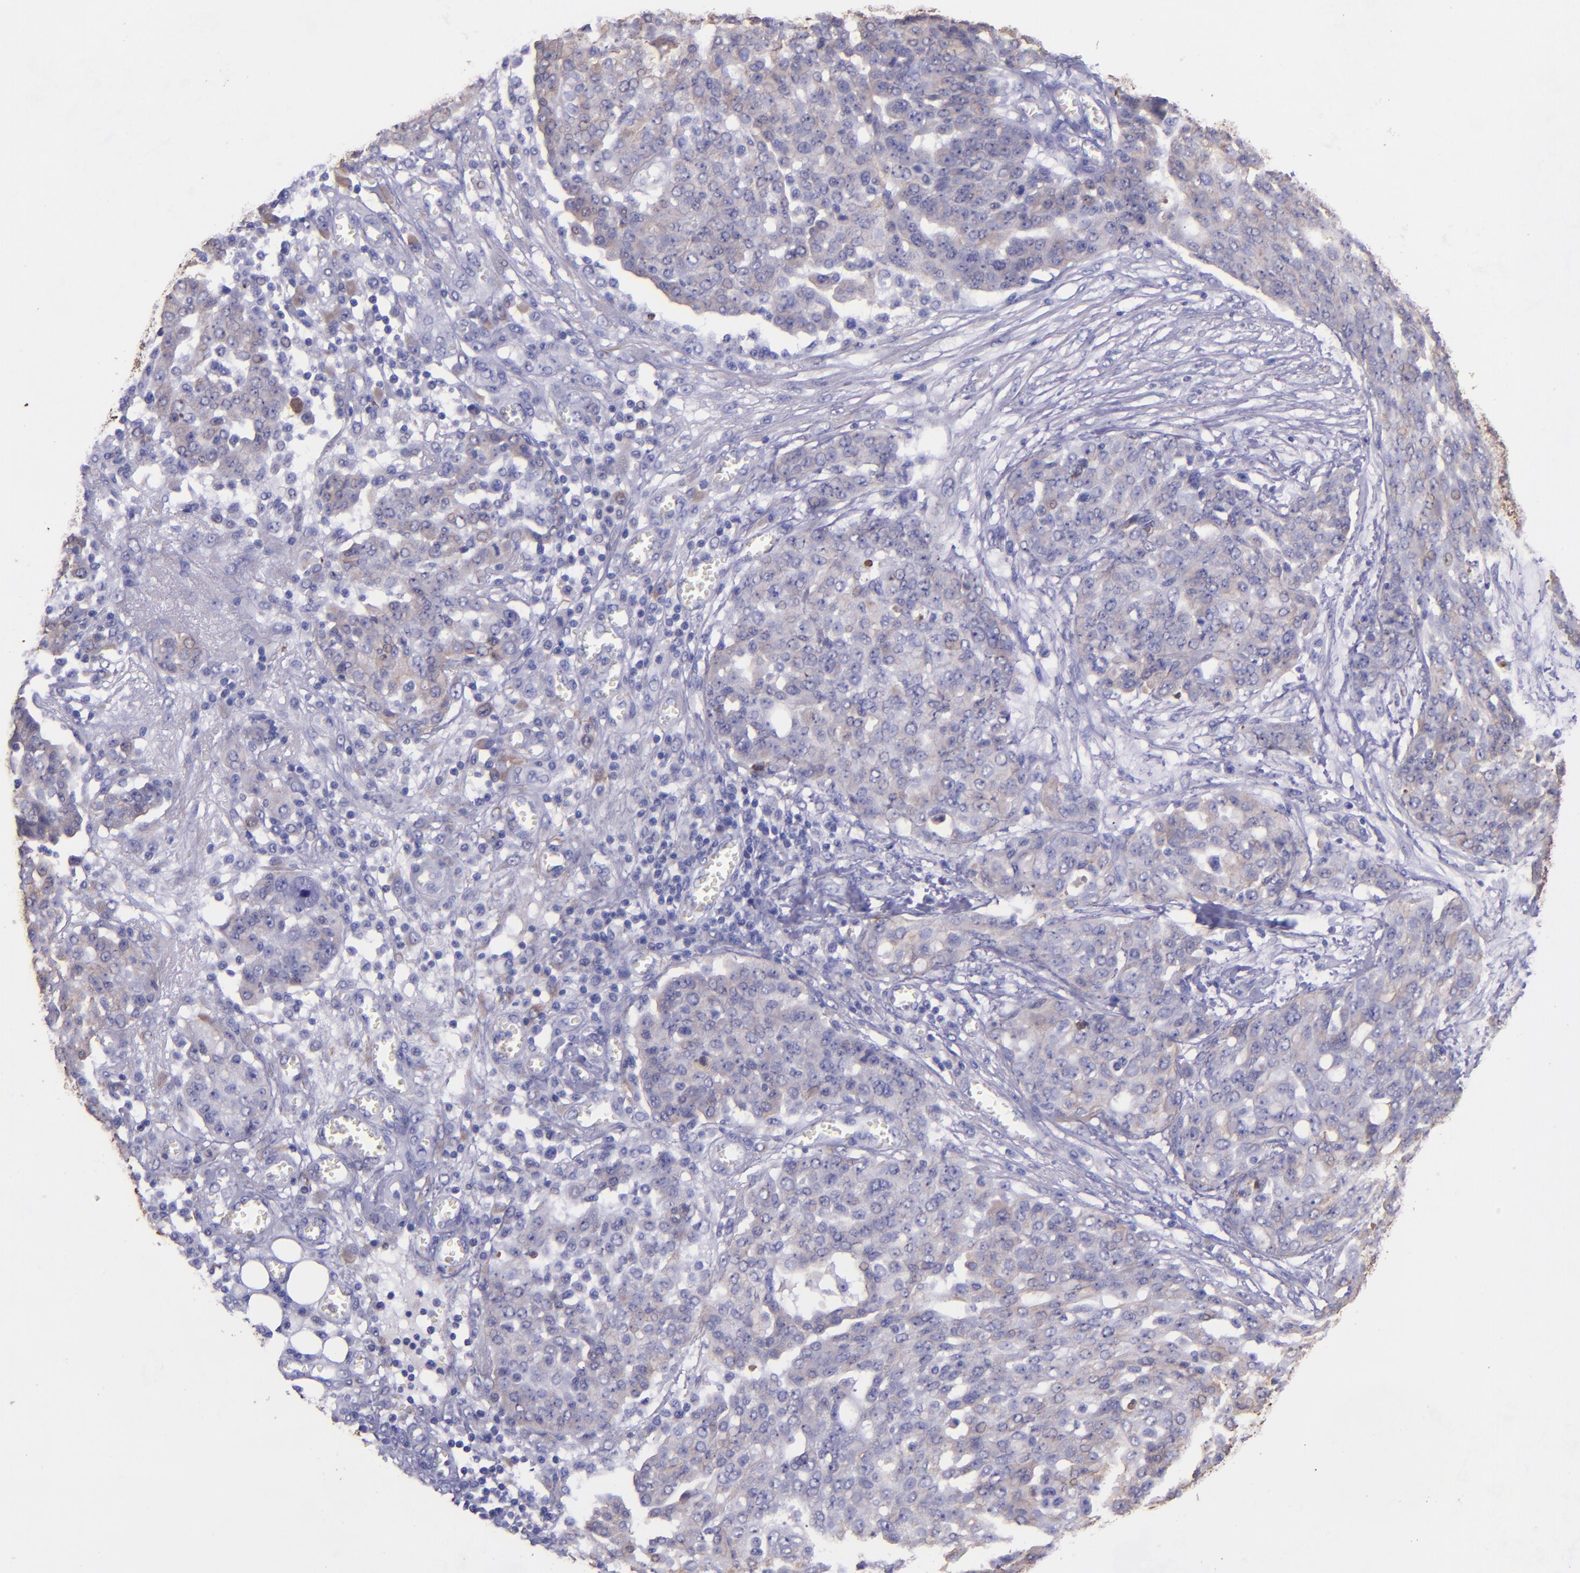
{"staining": {"intensity": "negative", "quantity": "none", "location": "none"}, "tissue": "ovarian cancer", "cell_type": "Tumor cells", "image_type": "cancer", "snomed": [{"axis": "morphology", "description": "Cystadenocarcinoma, serous, NOS"}, {"axis": "topography", "description": "Soft tissue"}, {"axis": "topography", "description": "Ovary"}], "caption": "This is a micrograph of immunohistochemistry staining of ovarian cancer, which shows no expression in tumor cells.", "gene": "KRT4", "patient": {"sex": "female", "age": 57}}